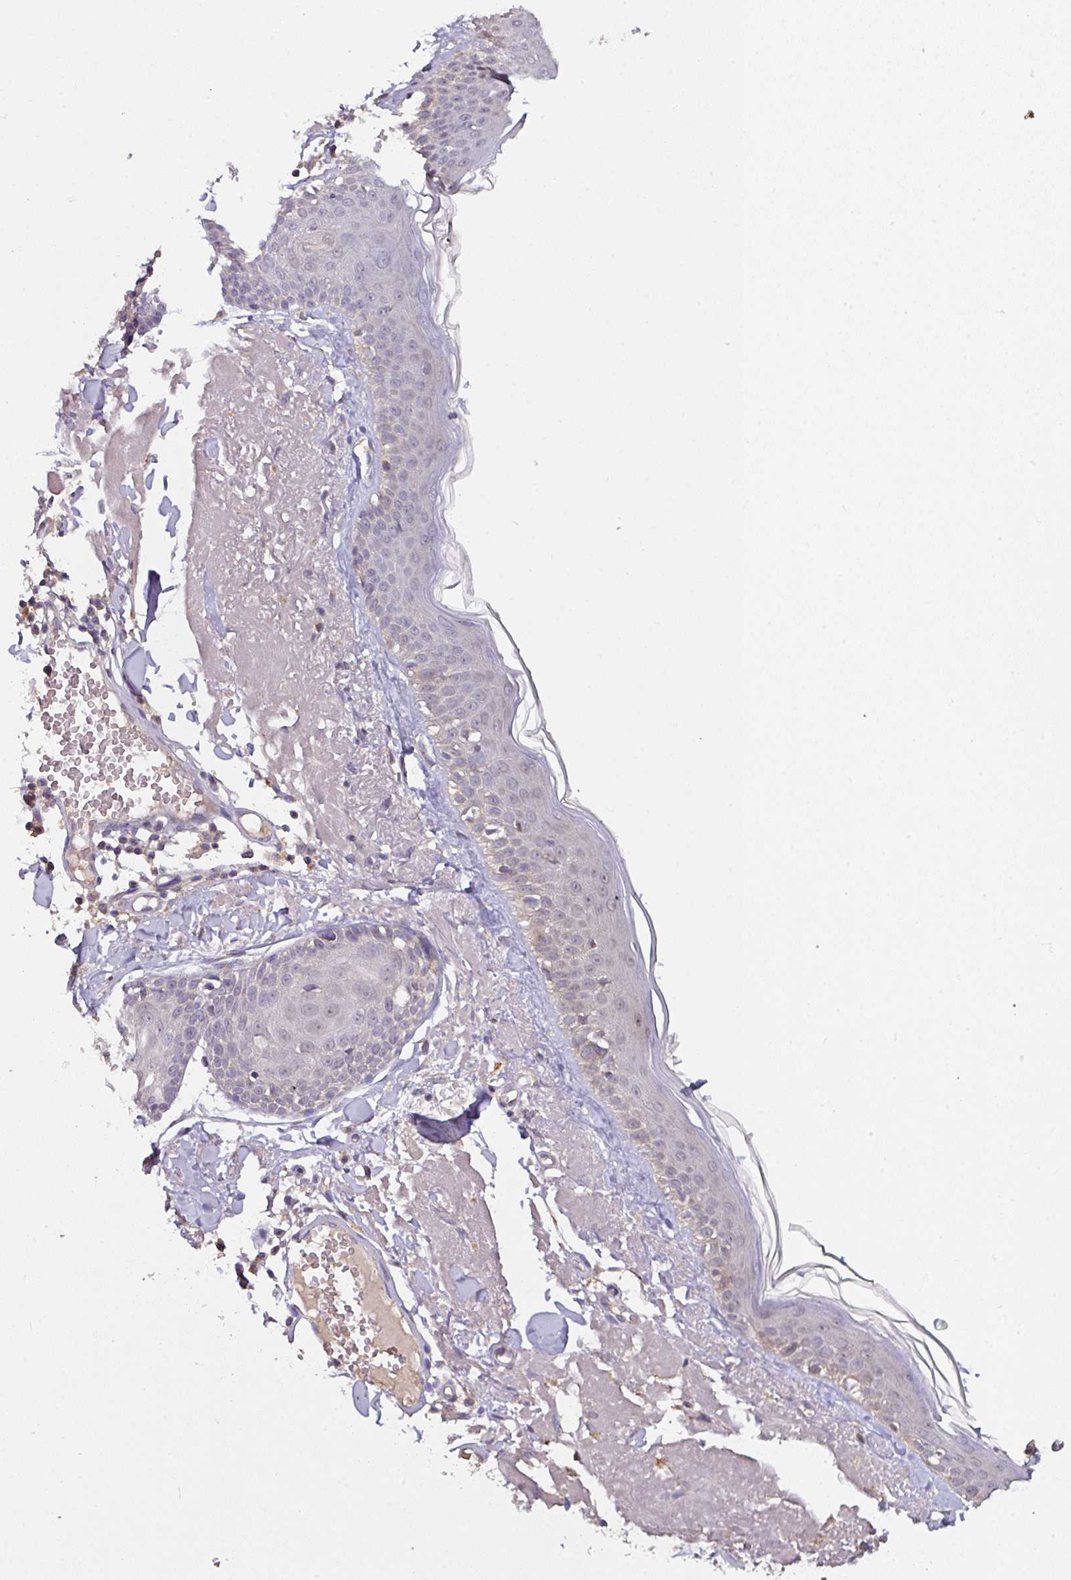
{"staining": {"intensity": "negative", "quantity": "none", "location": "none"}, "tissue": "skin", "cell_type": "Fibroblasts", "image_type": "normal", "snomed": [{"axis": "morphology", "description": "Normal tissue, NOS"}, {"axis": "morphology", "description": "Malignant melanoma, NOS"}, {"axis": "topography", "description": "Skin"}], "caption": "IHC photomicrograph of unremarkable skin stained for a protein (brown), which demonstrates no staining in fibroblasts.", "gene": "AEBP2", "patient": {"sex": "male", "age": 80}}